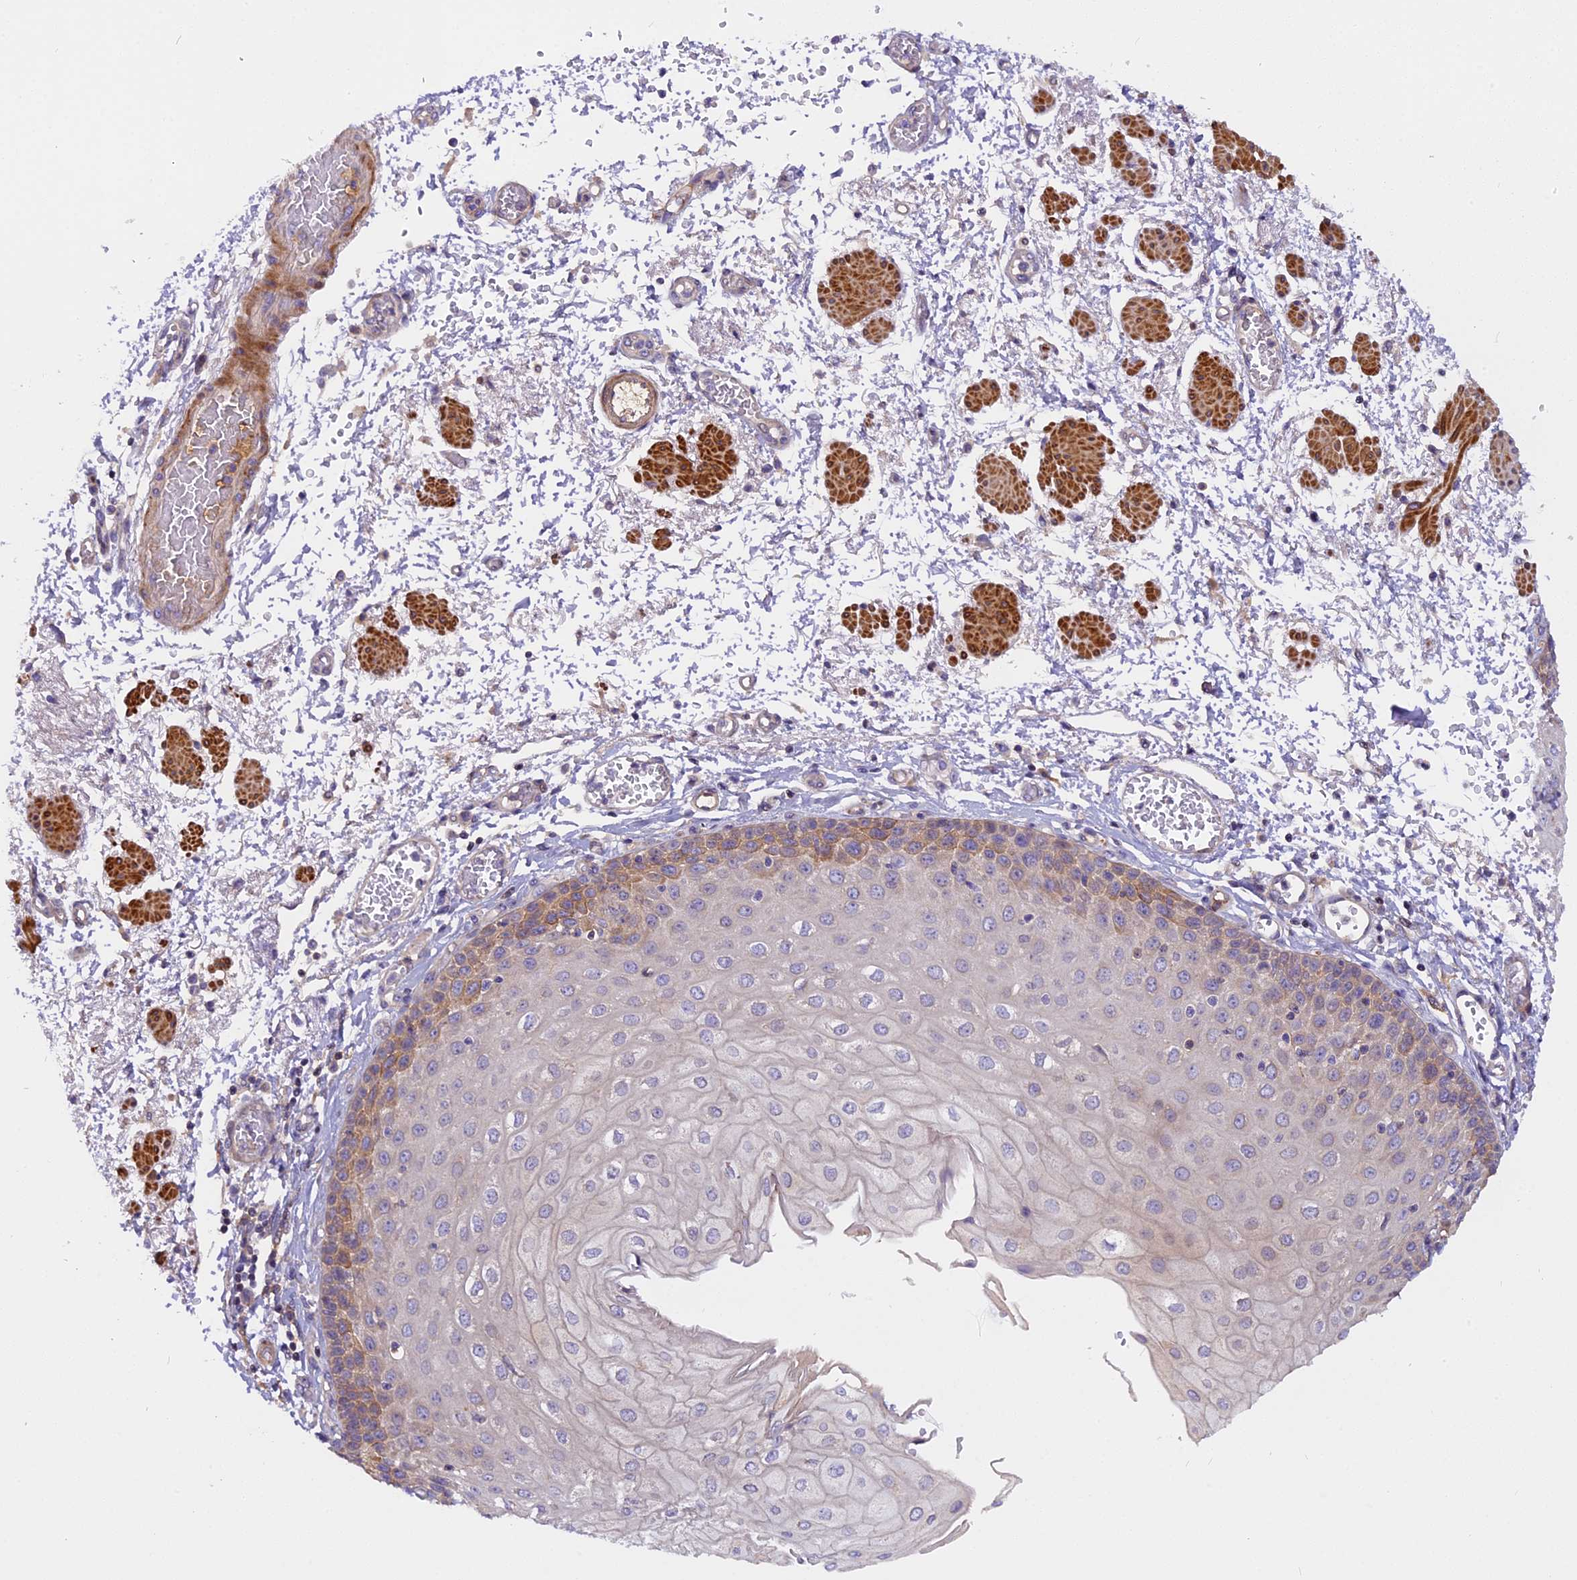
{"staining": {"intensity": "moderate", "quantity": "<25%", "location": "cytoplasmic/membranous"}, "tissue": "esophagus", "cell_type": "Squamous epithelial cells", "image_type": "normal", "snomed": [{"axis": "morphology", "description": "Normal tissue, NOS"}, {"axis": "topography", "description": "Esophagus"}], "caption": "Immunohistochemical staining of benign esophagus shows moderate cytoplasmic/membranous protein staining in about <25% of squamous epithelial cells.", "gene": "FAM98C", "patient": {"sex": "male", "age": 81}}